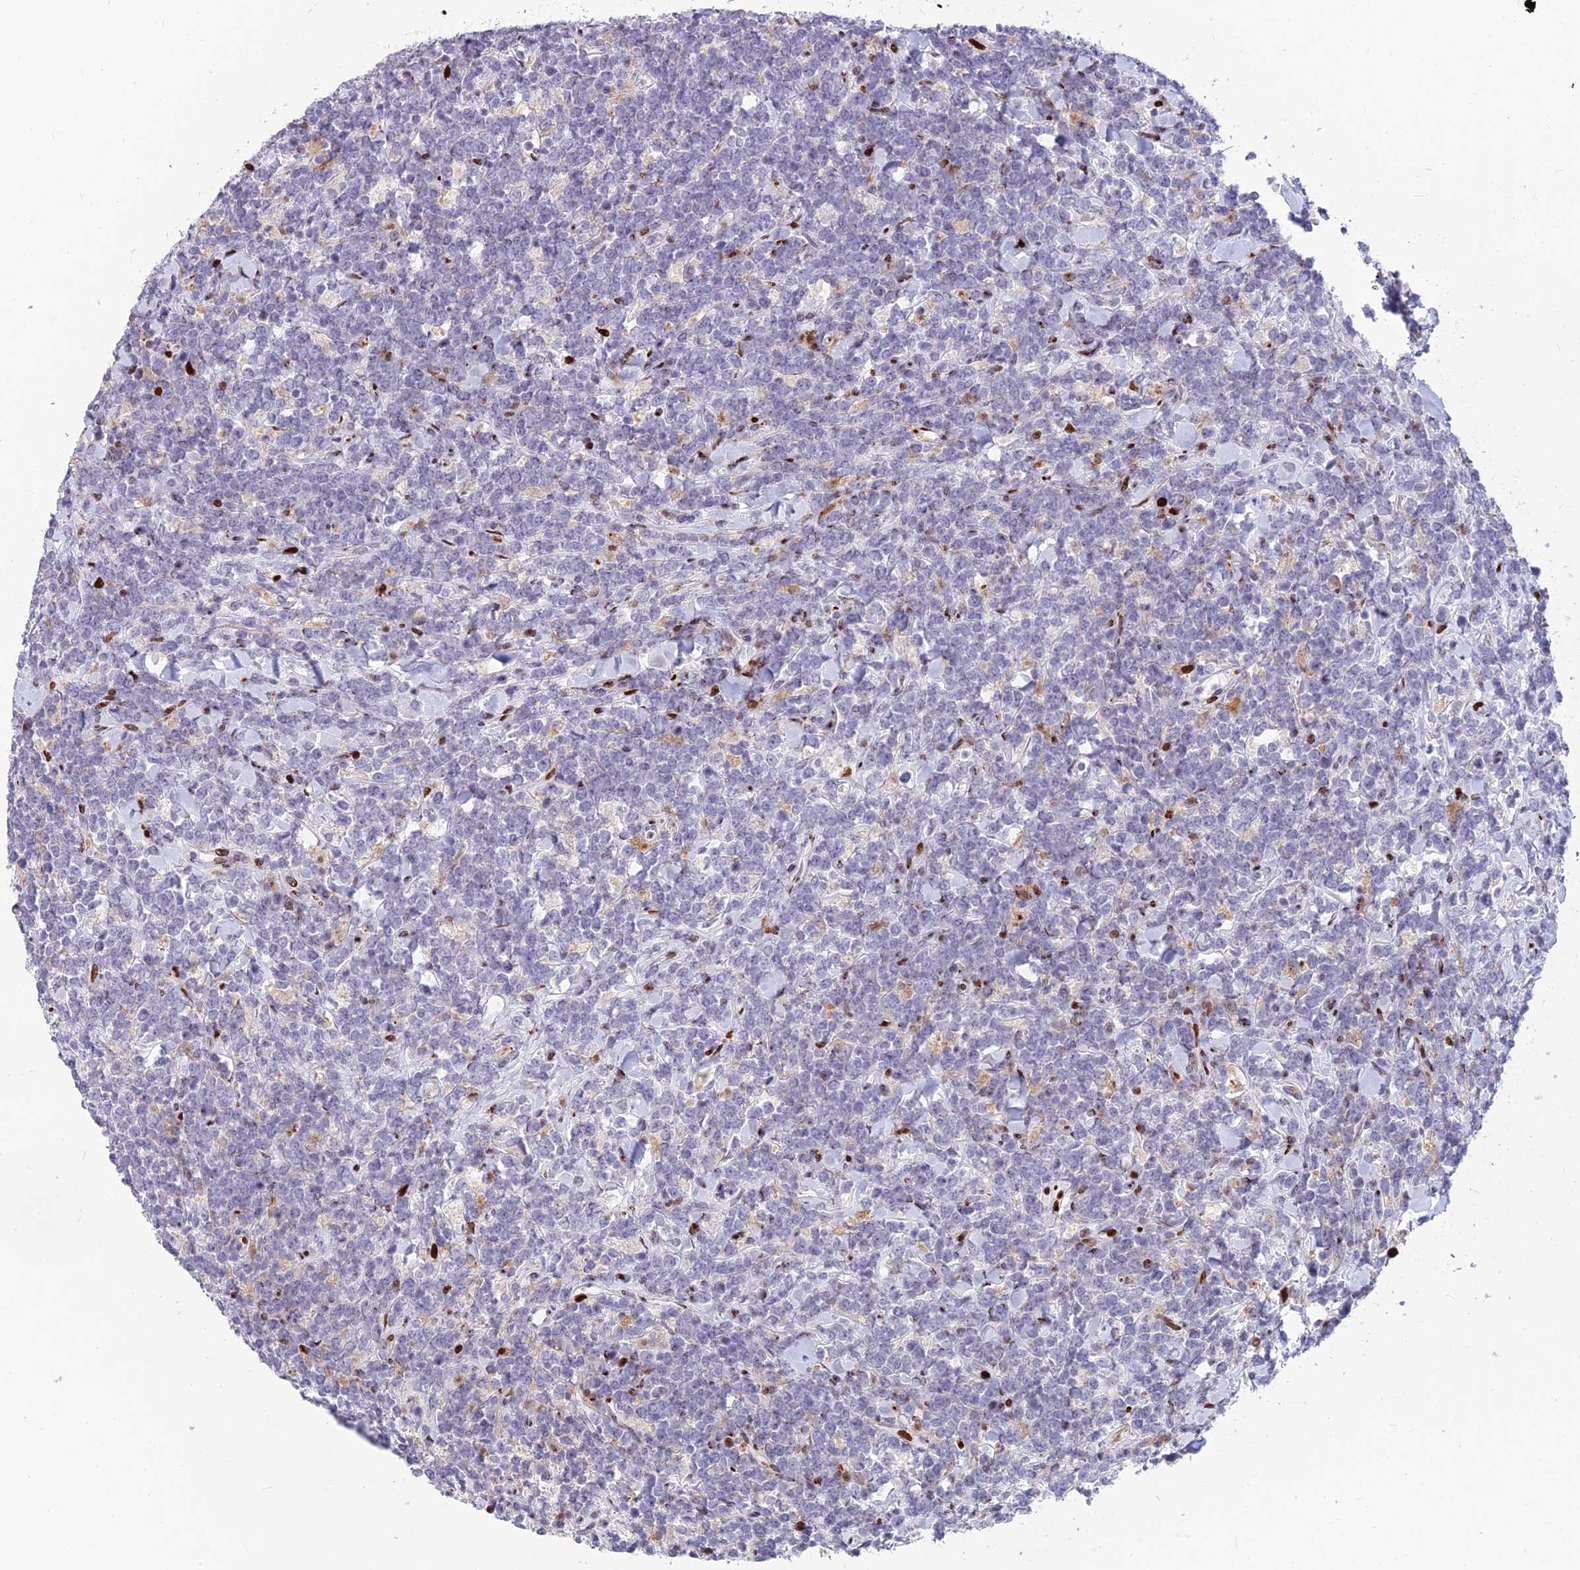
{"staining": {"intensity": "negative", "quantity": "none", "location": "none"}, "tissue": "lymphoma", "cell_type": "Tumor cells", "image_type": "cancer", "snomed": [{"axis": "morphology", "description": "Malignant lymphoma, non-Hodgkin's type, High grade"}, {"axis": "topography", "description": "Small intestine"}], "caption": "A high-resolution micrograph shows IHC staining of lymphoma, which demonstrates no significant positivity in tumor cells. The staining is performed using DAB (3,3'-diaminobenzidine) brown chromogen with nuclei counter-stained in using hematoxylin.", "gene": "PRPS1", "patient": {"sex": "male", "age": 8}}